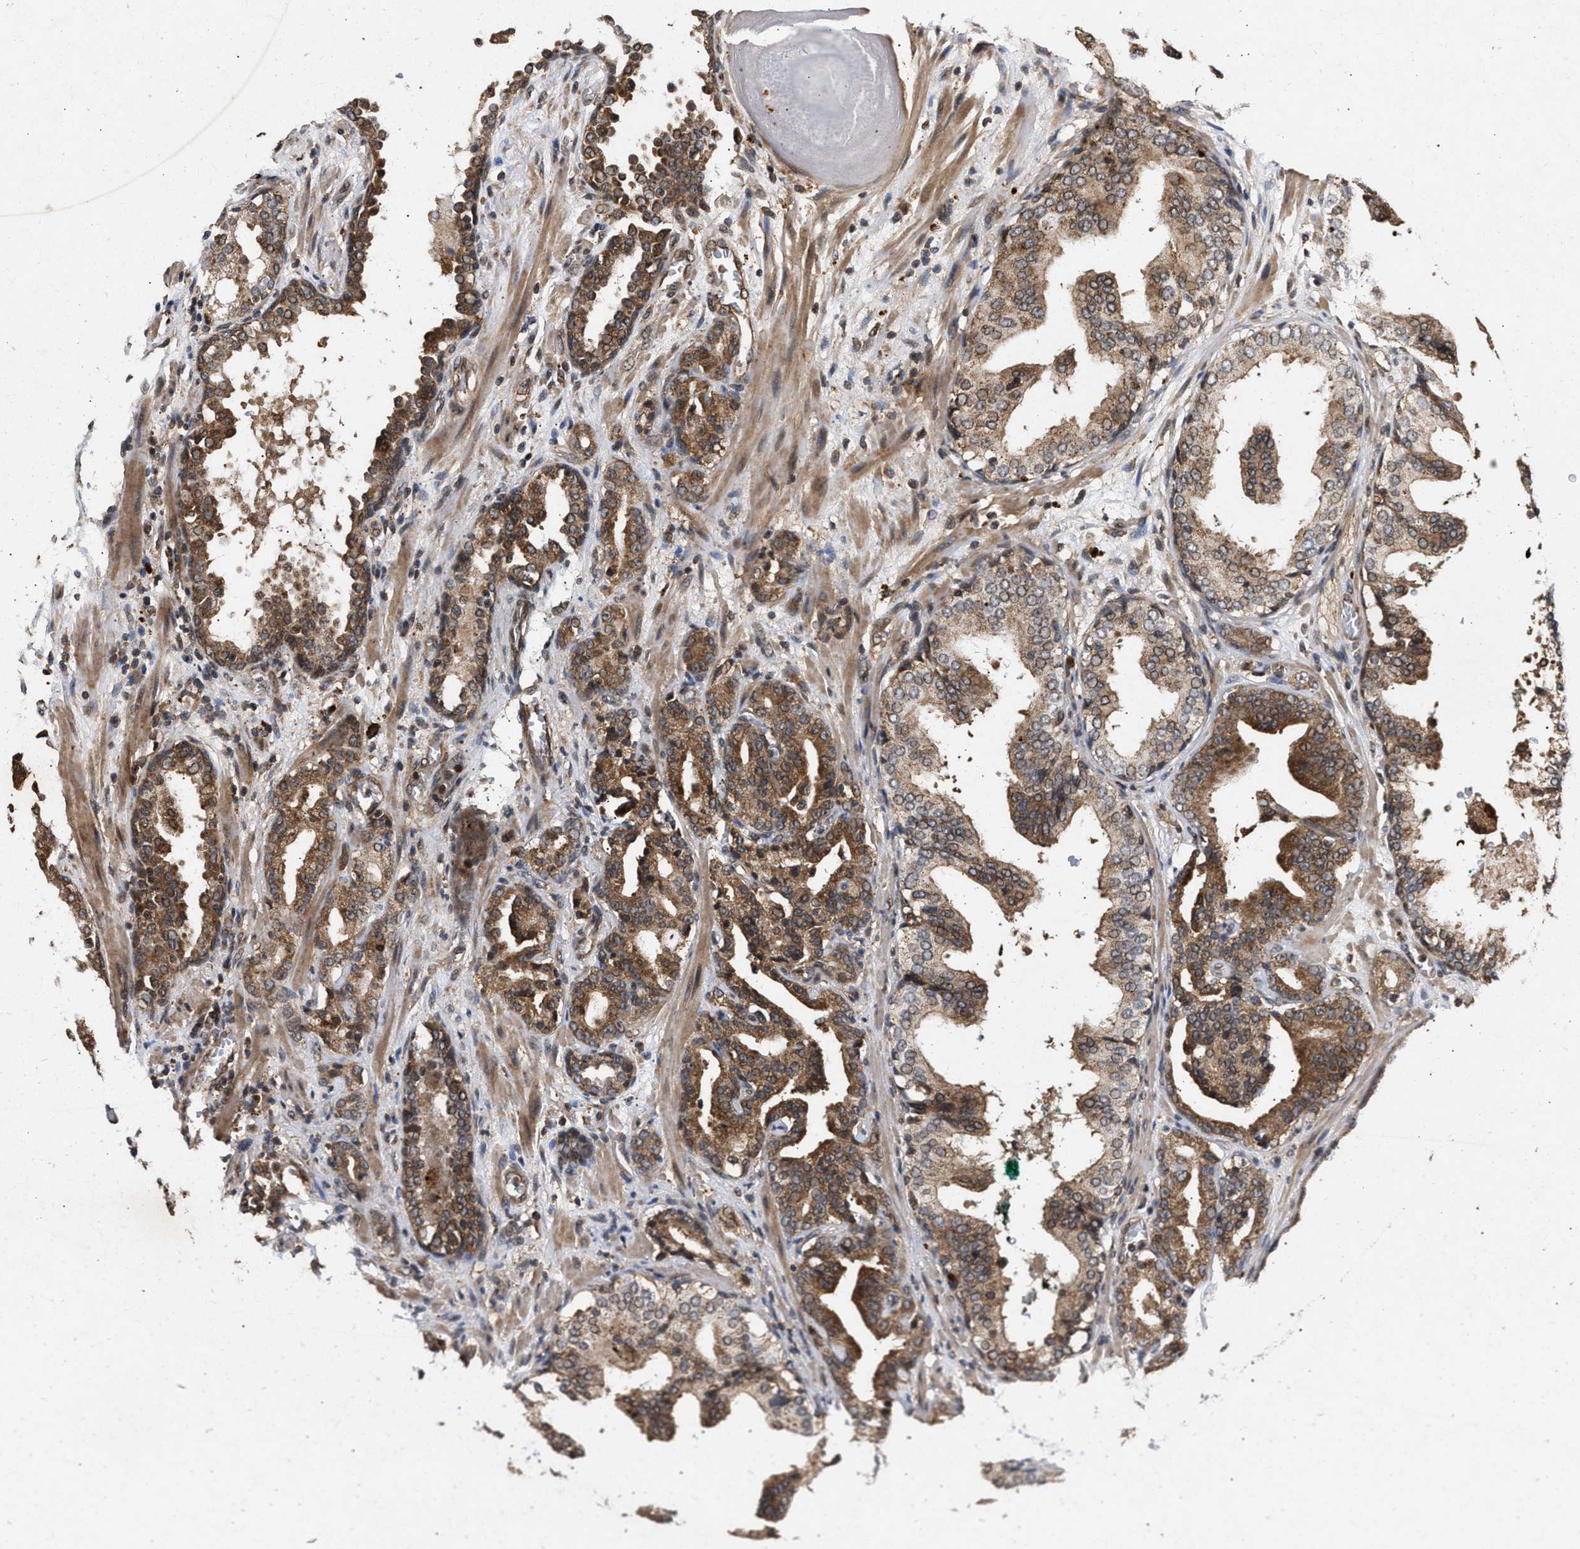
{"staining": {"intensity": "moderate", "quantity": ">75%", "location": "cytoplasmic/membranous"}, "tissue": "prostate cancer", "cell_type": "Tumor cells", "image_type": "cancer", "snomed": [{"axis": "morphology", "description": "Adenocarcinoma, Low grade"}, {"axis": "topography", "description": "Prostate"}], "caption": "Immunohistochemistry (IHC) histopathology image of neoplastic tissue: human prostate cancer stained using immunohistochemistry shows medium levels of moderate protein expression localized specifically in the cytoplasmic/membranous of tumor cells, appearing as a cytoplasmic/membranous brown color.", "gene": "CFLAR", "patient": {"sex": "male", "age": 63}}